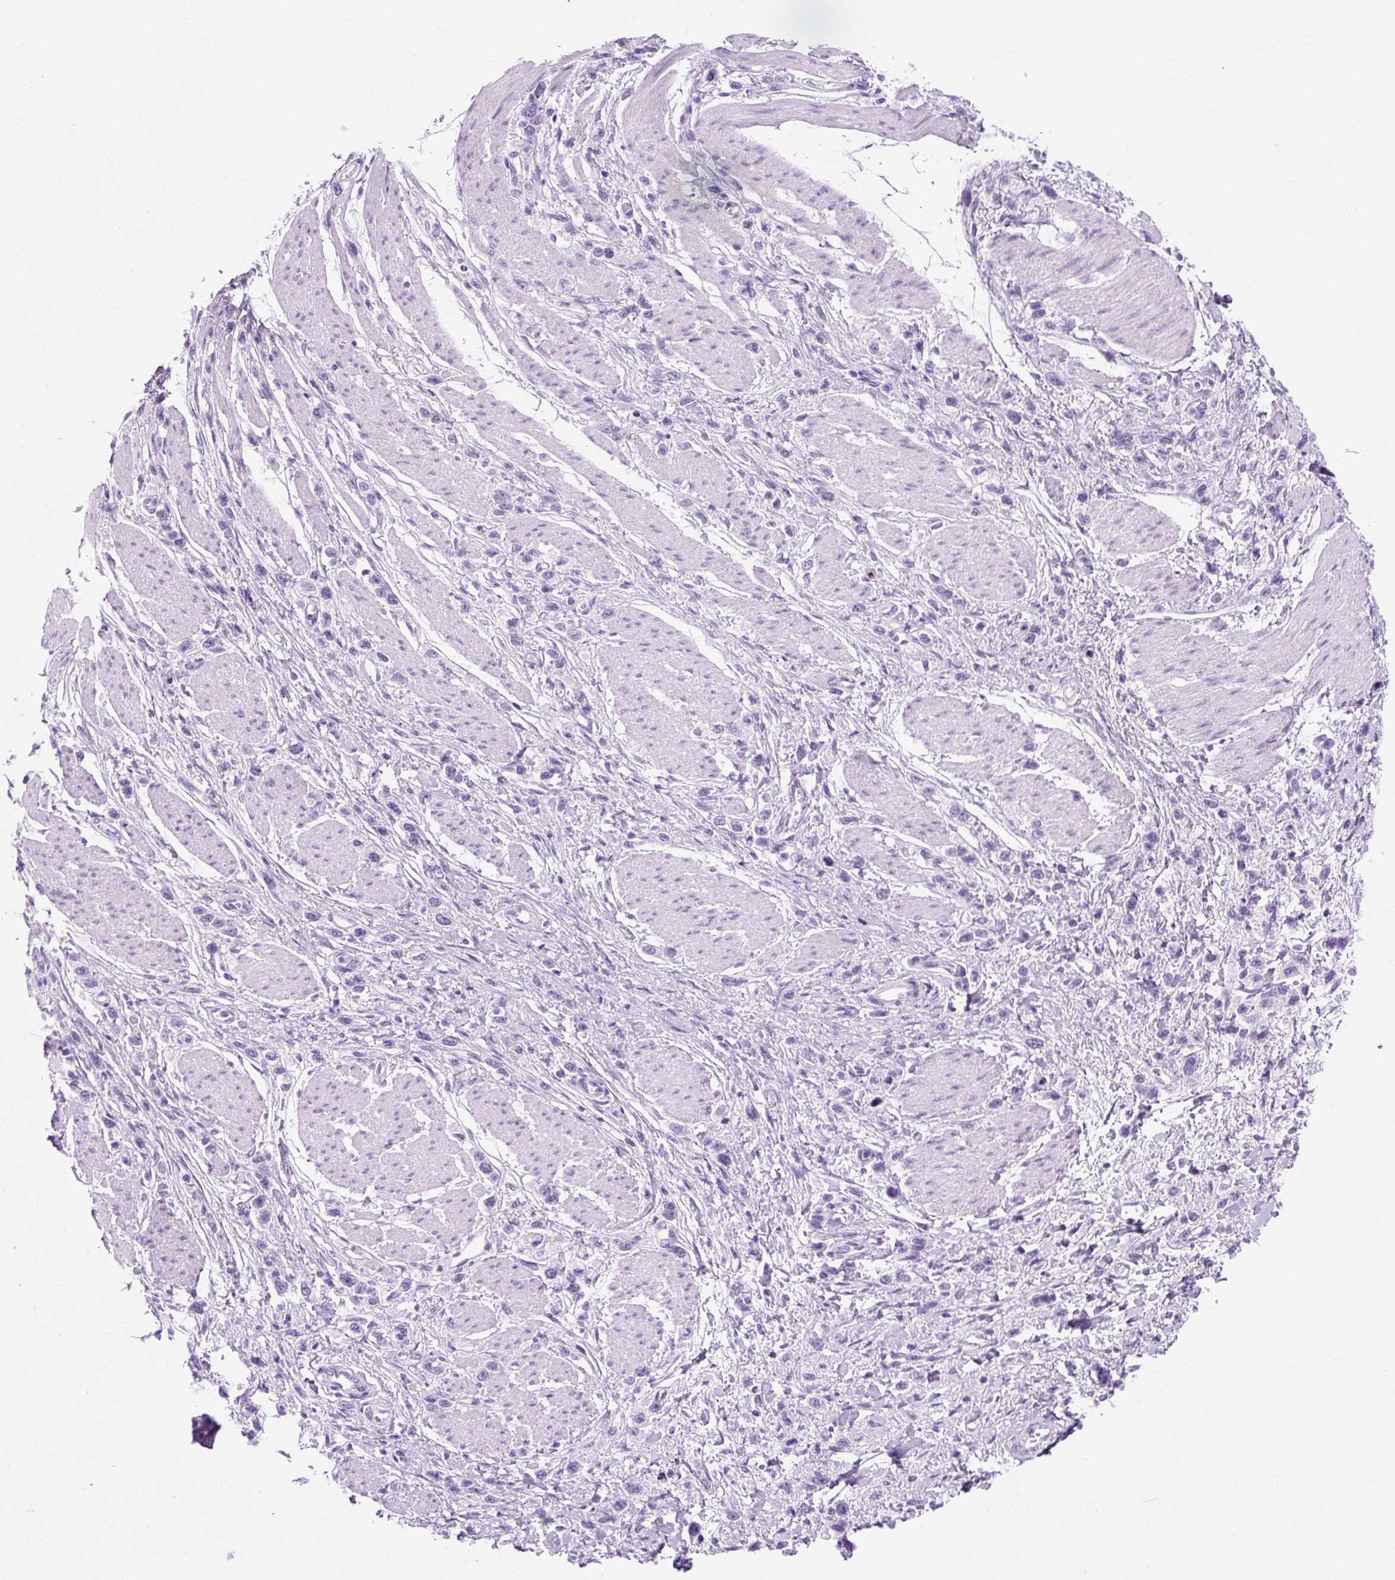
{"staining": {"intensity": "negative", "quantity": "none", "location": "none"}, "tissue": "stomach cancer", "cell_type": "Tumor cells", "image_type": "cancer", "snomed": [{"axis": "morphology", "description": "Adenocarcinoma, NOS"}, {"axis": "topography", "description": "Stomach"}], "caption": "DAB (3,3'-diaminobenzidine) immunohistochemical staining of human stomach cancer displays no significant staining in tumor cells.", "gene": "TMEM89", "patient": {"sex": "female", "age": 65}}